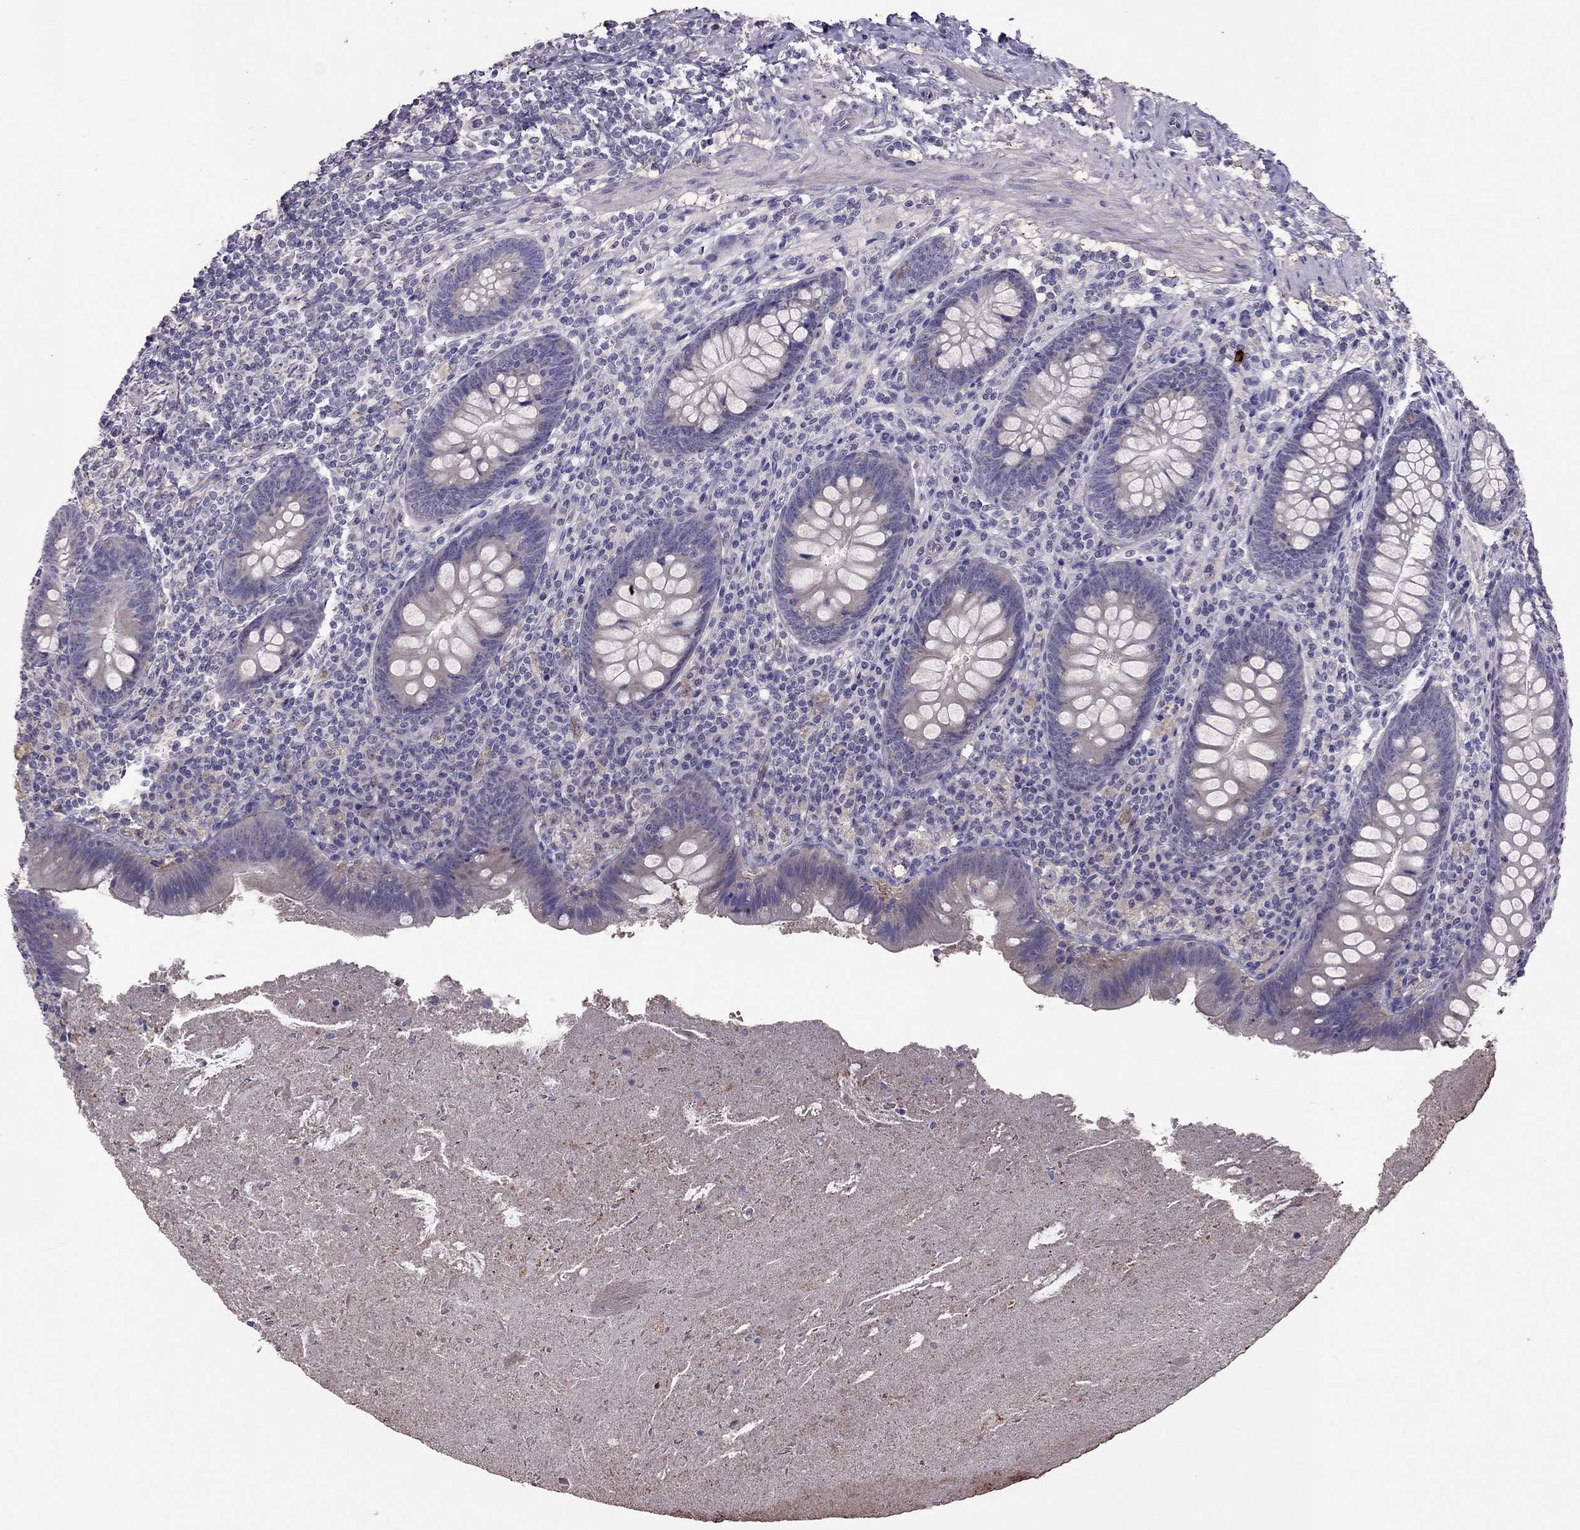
{"staining": {"intensity": "negative", "quantity": "none", "location": "none"}, "tissue": "appendix", "cell_type": "Glandular cells", "image_type": "normal", "snomed": [{"axis": "morphology", "description": "Normal tissue, NOS"}, {"axis": "topography", "description": "Appendix"}], "caption": "Immunohistochemical staining of benign human appendix demonstrates no significant expression in glandular cells.", "gene": "LRRC46", "patient": {"sex": "male", "age": 47}}